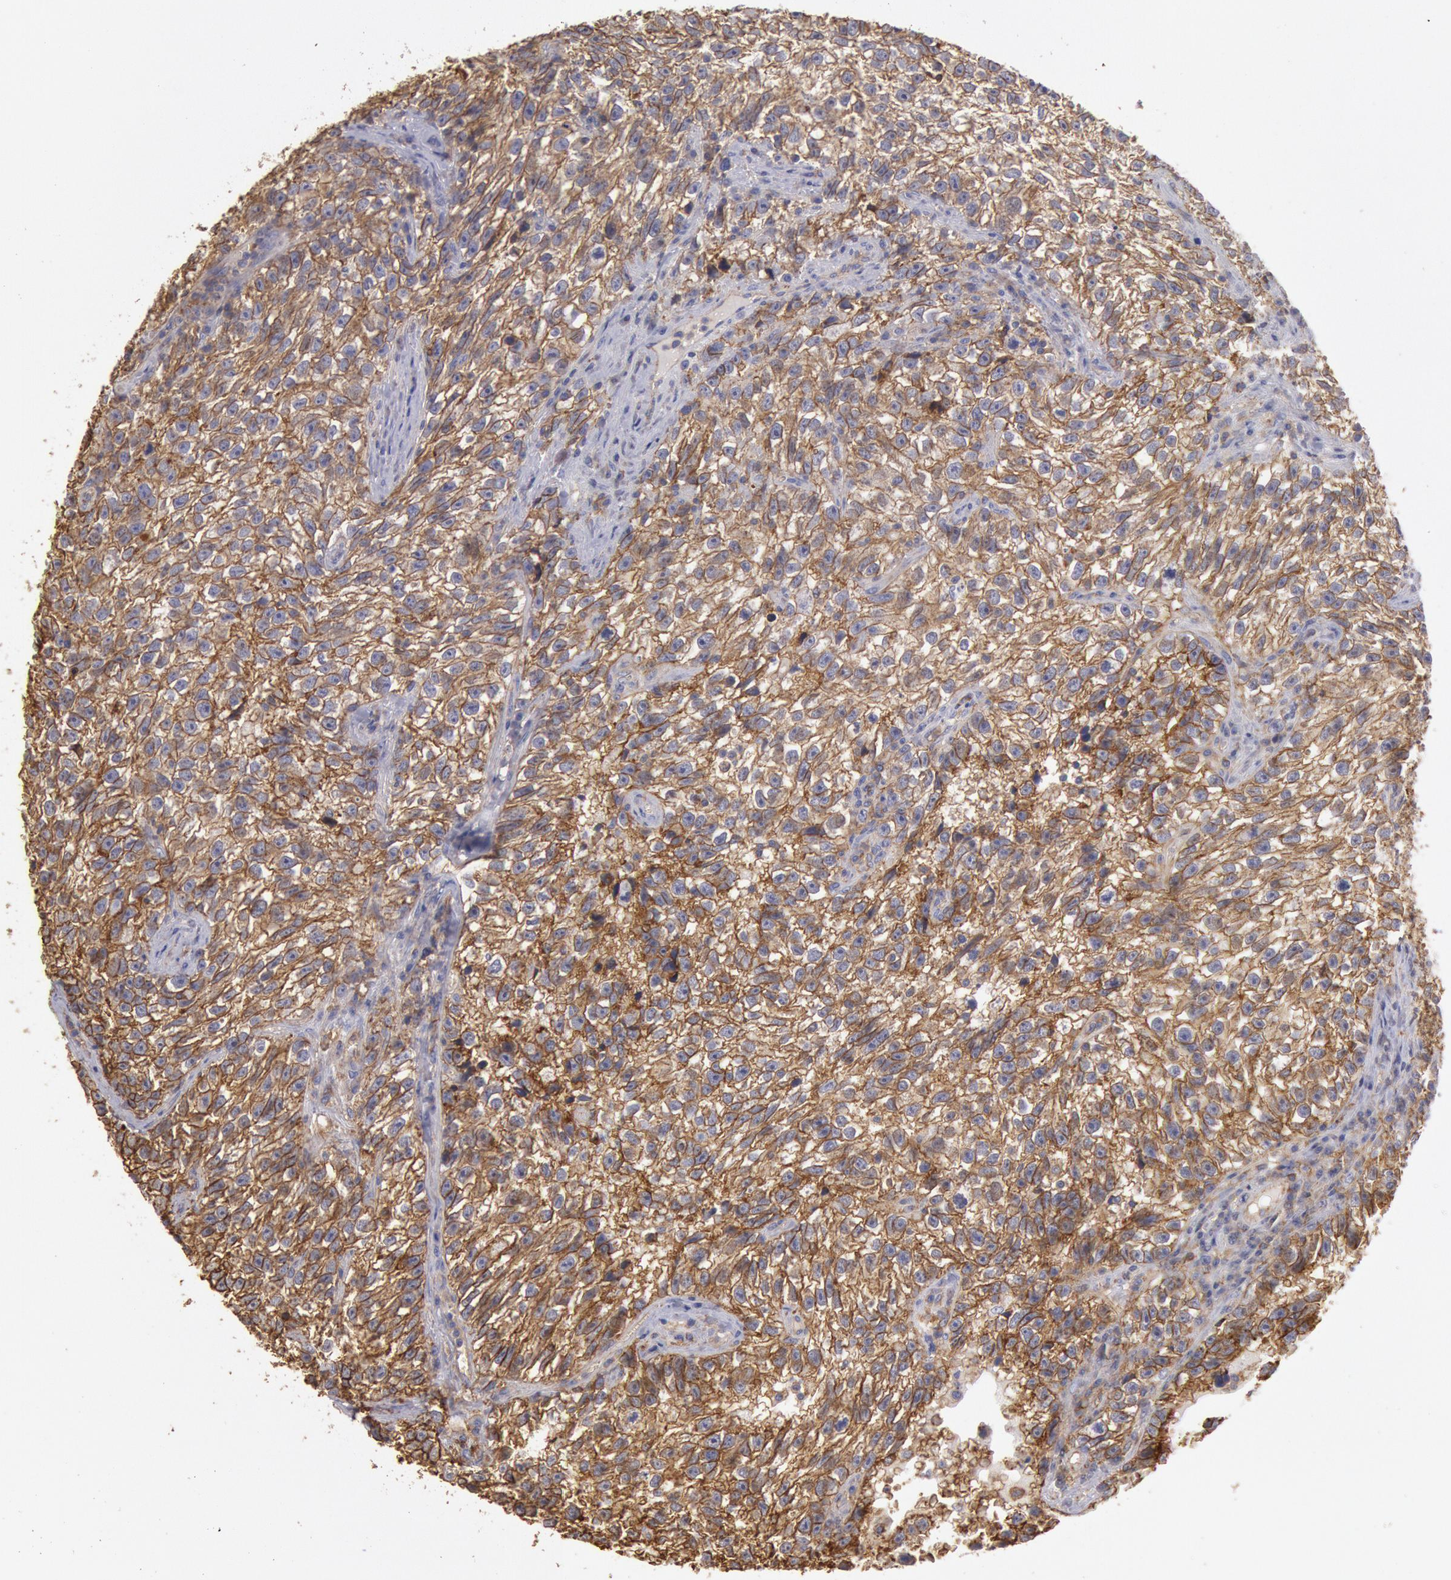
{"staining": {"intensity": "strong", "quantity": ">75%", "location": "cytoplasmic/membranous"}, "tissue": "testis cancer", "cell_type": "Tumor cells", "image_type": "cancer", "snomed": [{"axis": "morphology", "description": "Seminoma, NOS"}, {"axis": "topography", "description": "Testis"}], "caption": "Strong cytoplasmic/membranous protein staining is identified in about >75% of tumor cells in testis cancer (seminoma).", "gene": "SNAP23", "patient": {"sex": "male", "age": 38}}